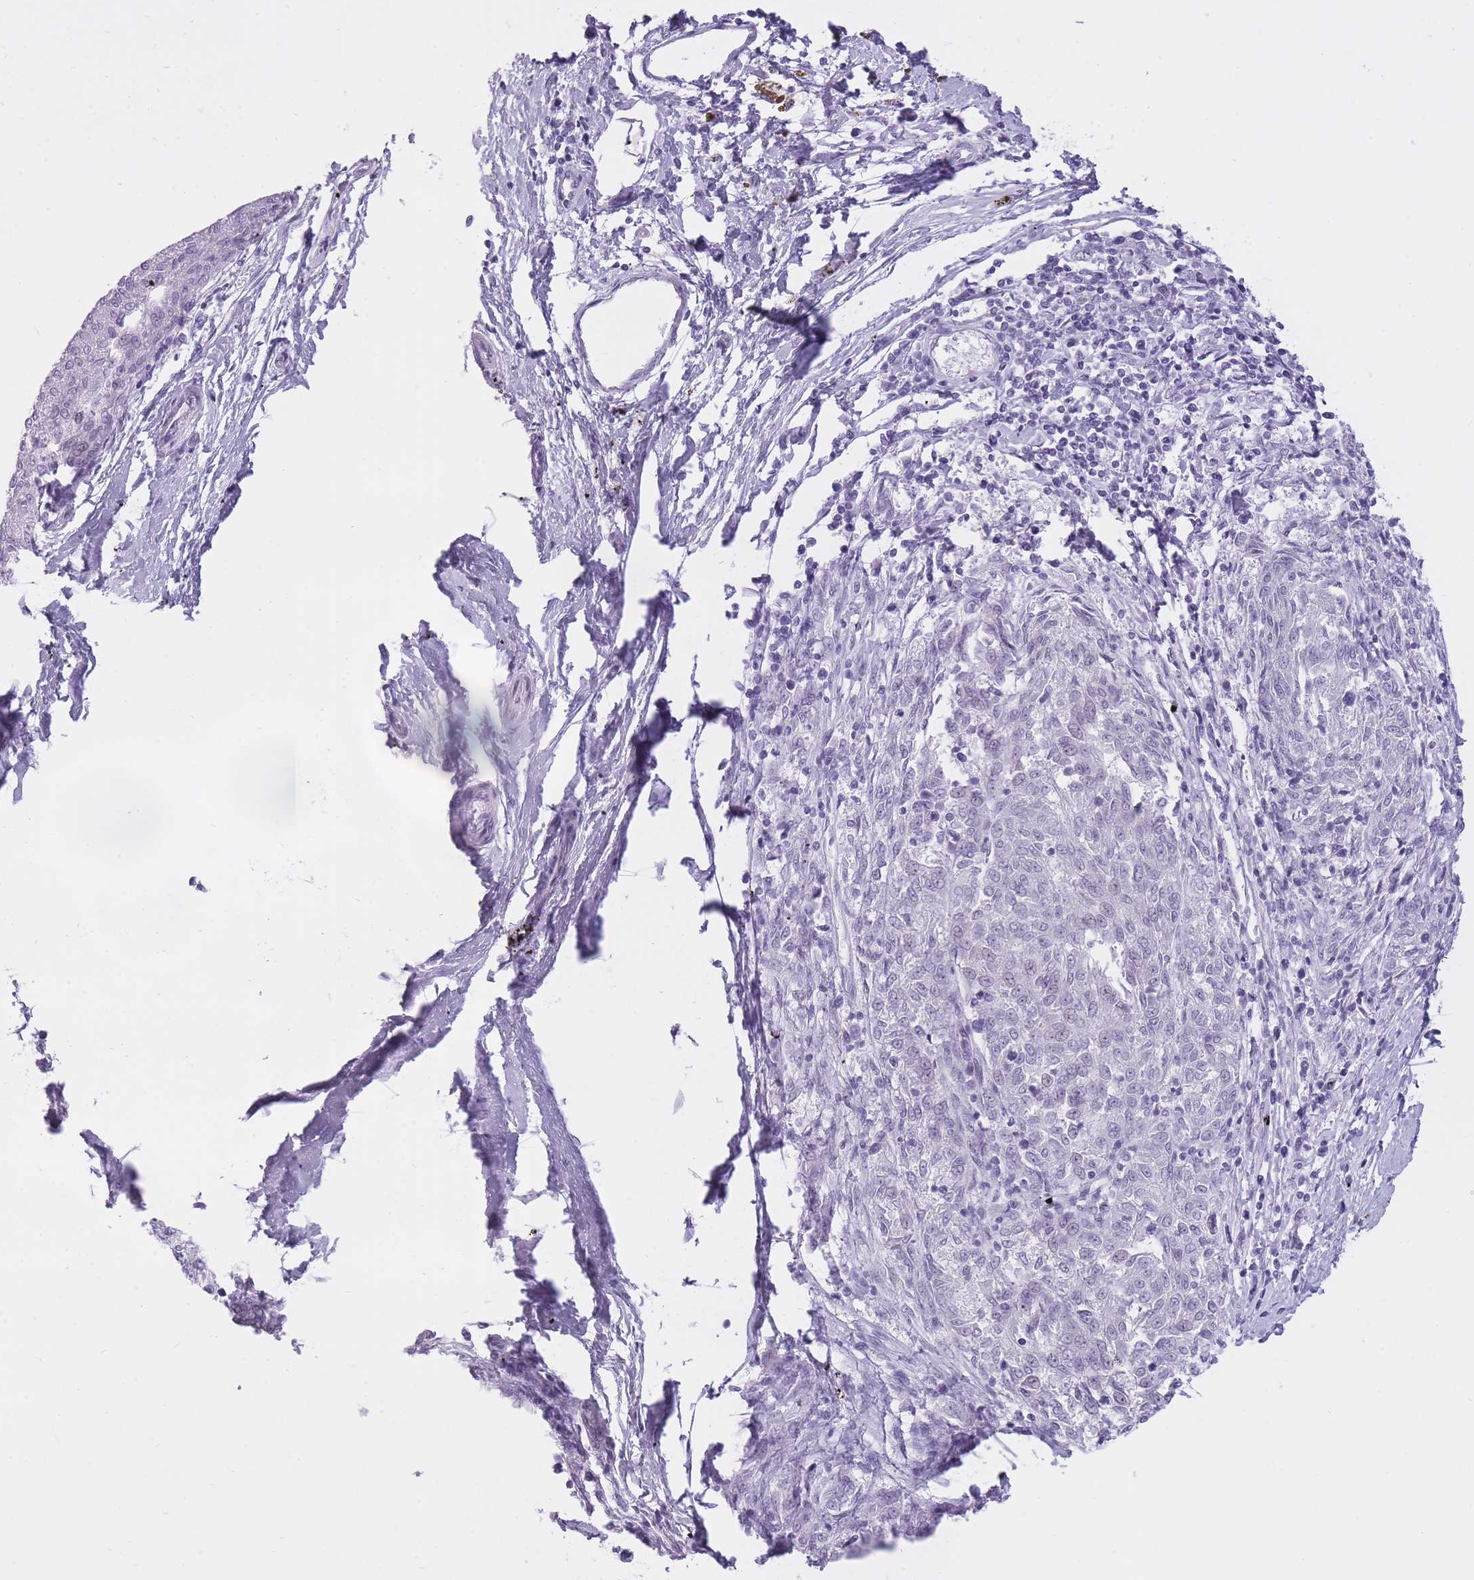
{"staining": {"intensity": "moderate", "quantity": "<25%", "location": "cytoplasmic/membranous"}, "tissue": "melanoma", "cell_type": "Tumor cells", "image_type": "cancer", "snomed": [{"axis": "morphology", "description": "Malignant melanoma, NOS"}, {"axis": "topography", "description": "Skin"}], "caption": "Malignant melanoma stained with DAB (3,3'-diaminobenzidine) immunohistochemistry exhibits low levels of moderate cytoplasmic/membranous staining in about <25% of tumor cells.", "gene": "GOLGA6D", "patient": {"sex": "female", "age": 72}}